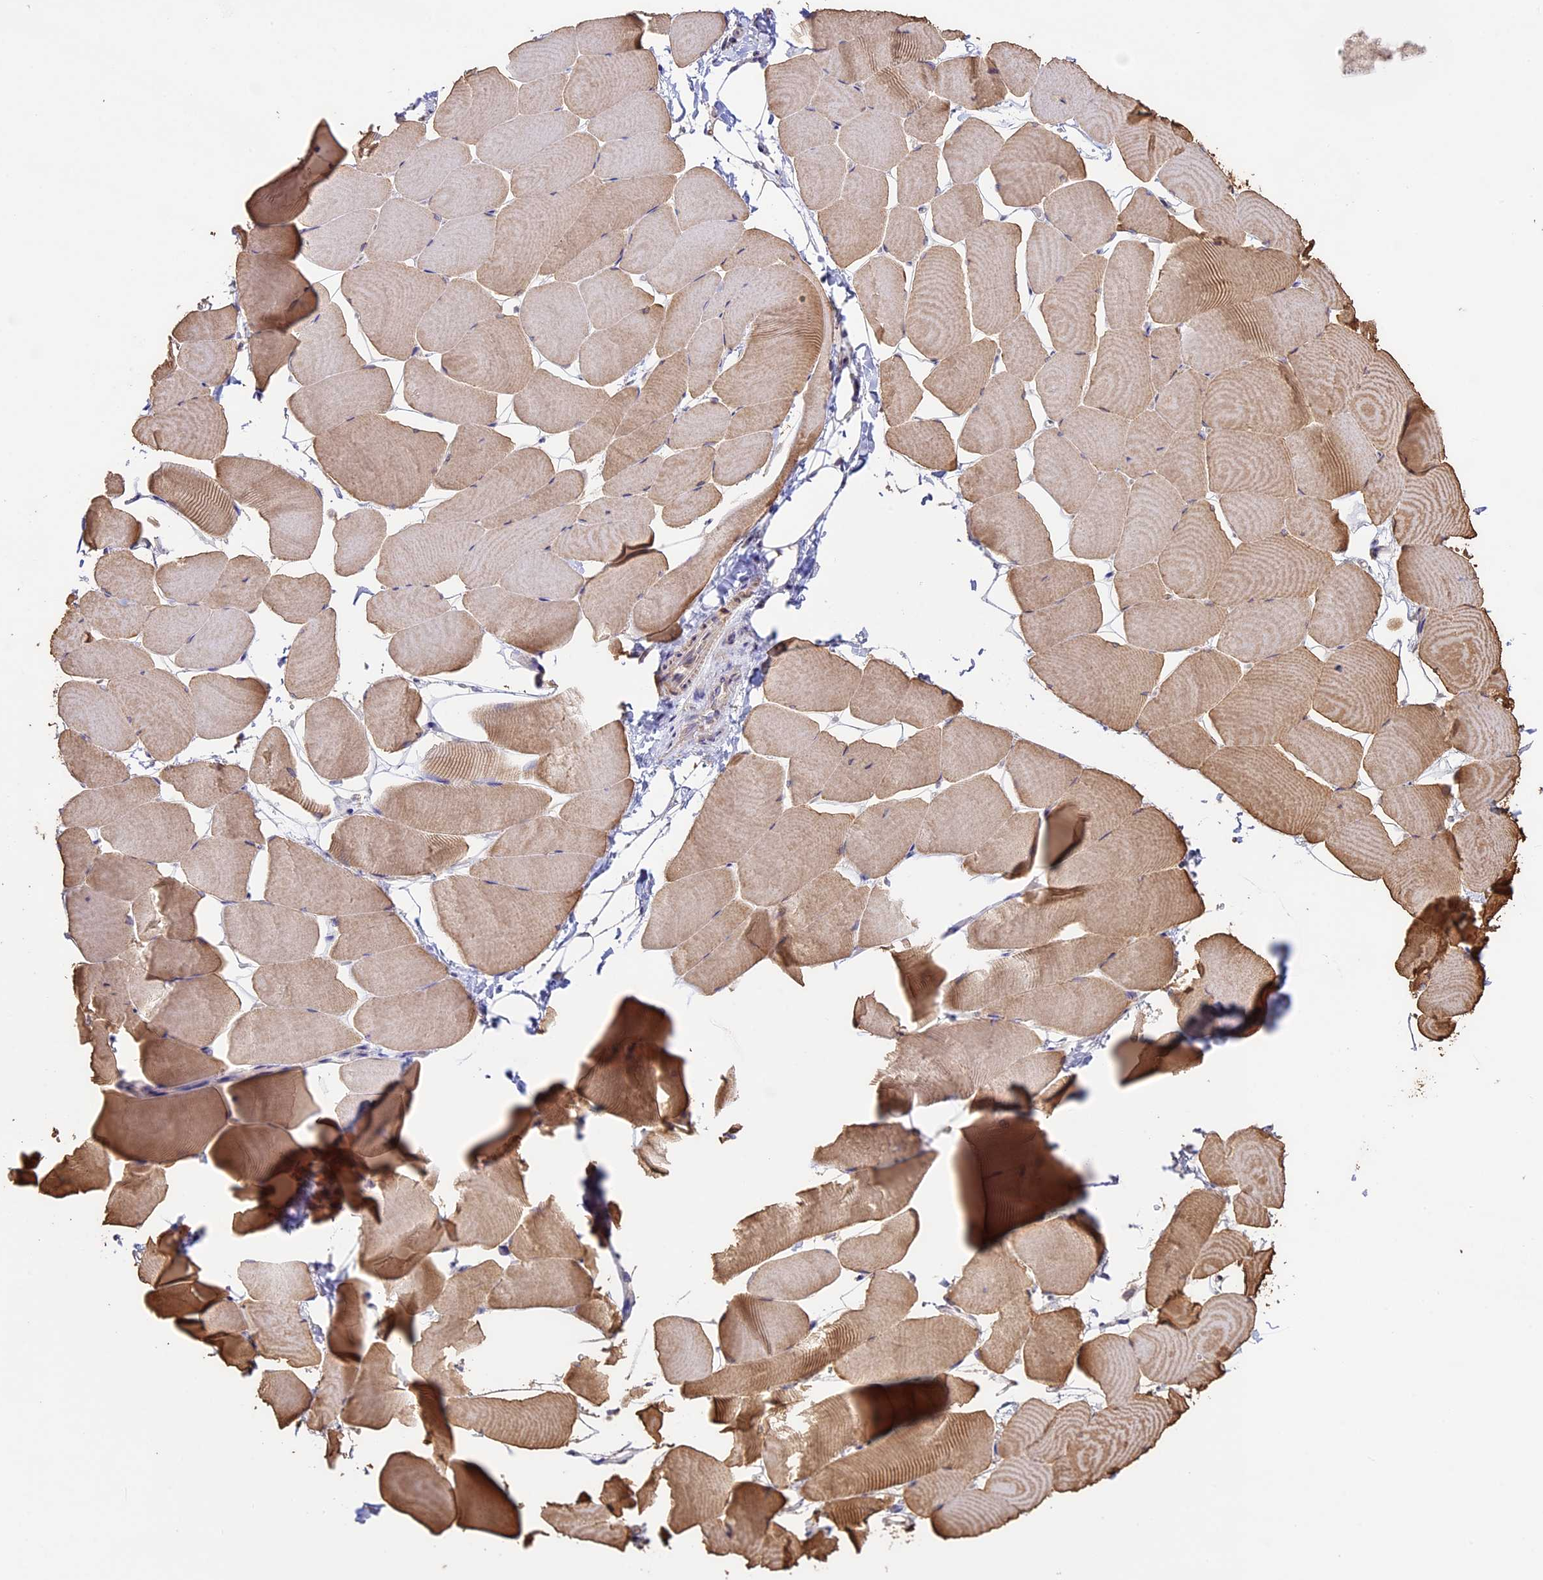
{"staining": {"intensity": "moderate", "quantity": ">75%", "location": "cytoplasmic/membranous"}, "tissue": "skeletal muscle", "cell_type": "Myocytes", "image_type": "normal", "snomed": [{"axis": "morphology", "description": "Normal tissue, NOS"}, {"axis": "topography", "description": "Skeletal muscle"}], "caption": "Immunohistochemical staining of unremarkable human skeletal muscle exhibits moderate cytoplasmic/membranous protein expression in about >75% of myocytes. (DAB (3,3'-diaminobenzidine) IHC, brown staining for protein, blue staining for nuclei).", "gene": "BCAS4", "patient": {"sex": "male", "age": 25}}